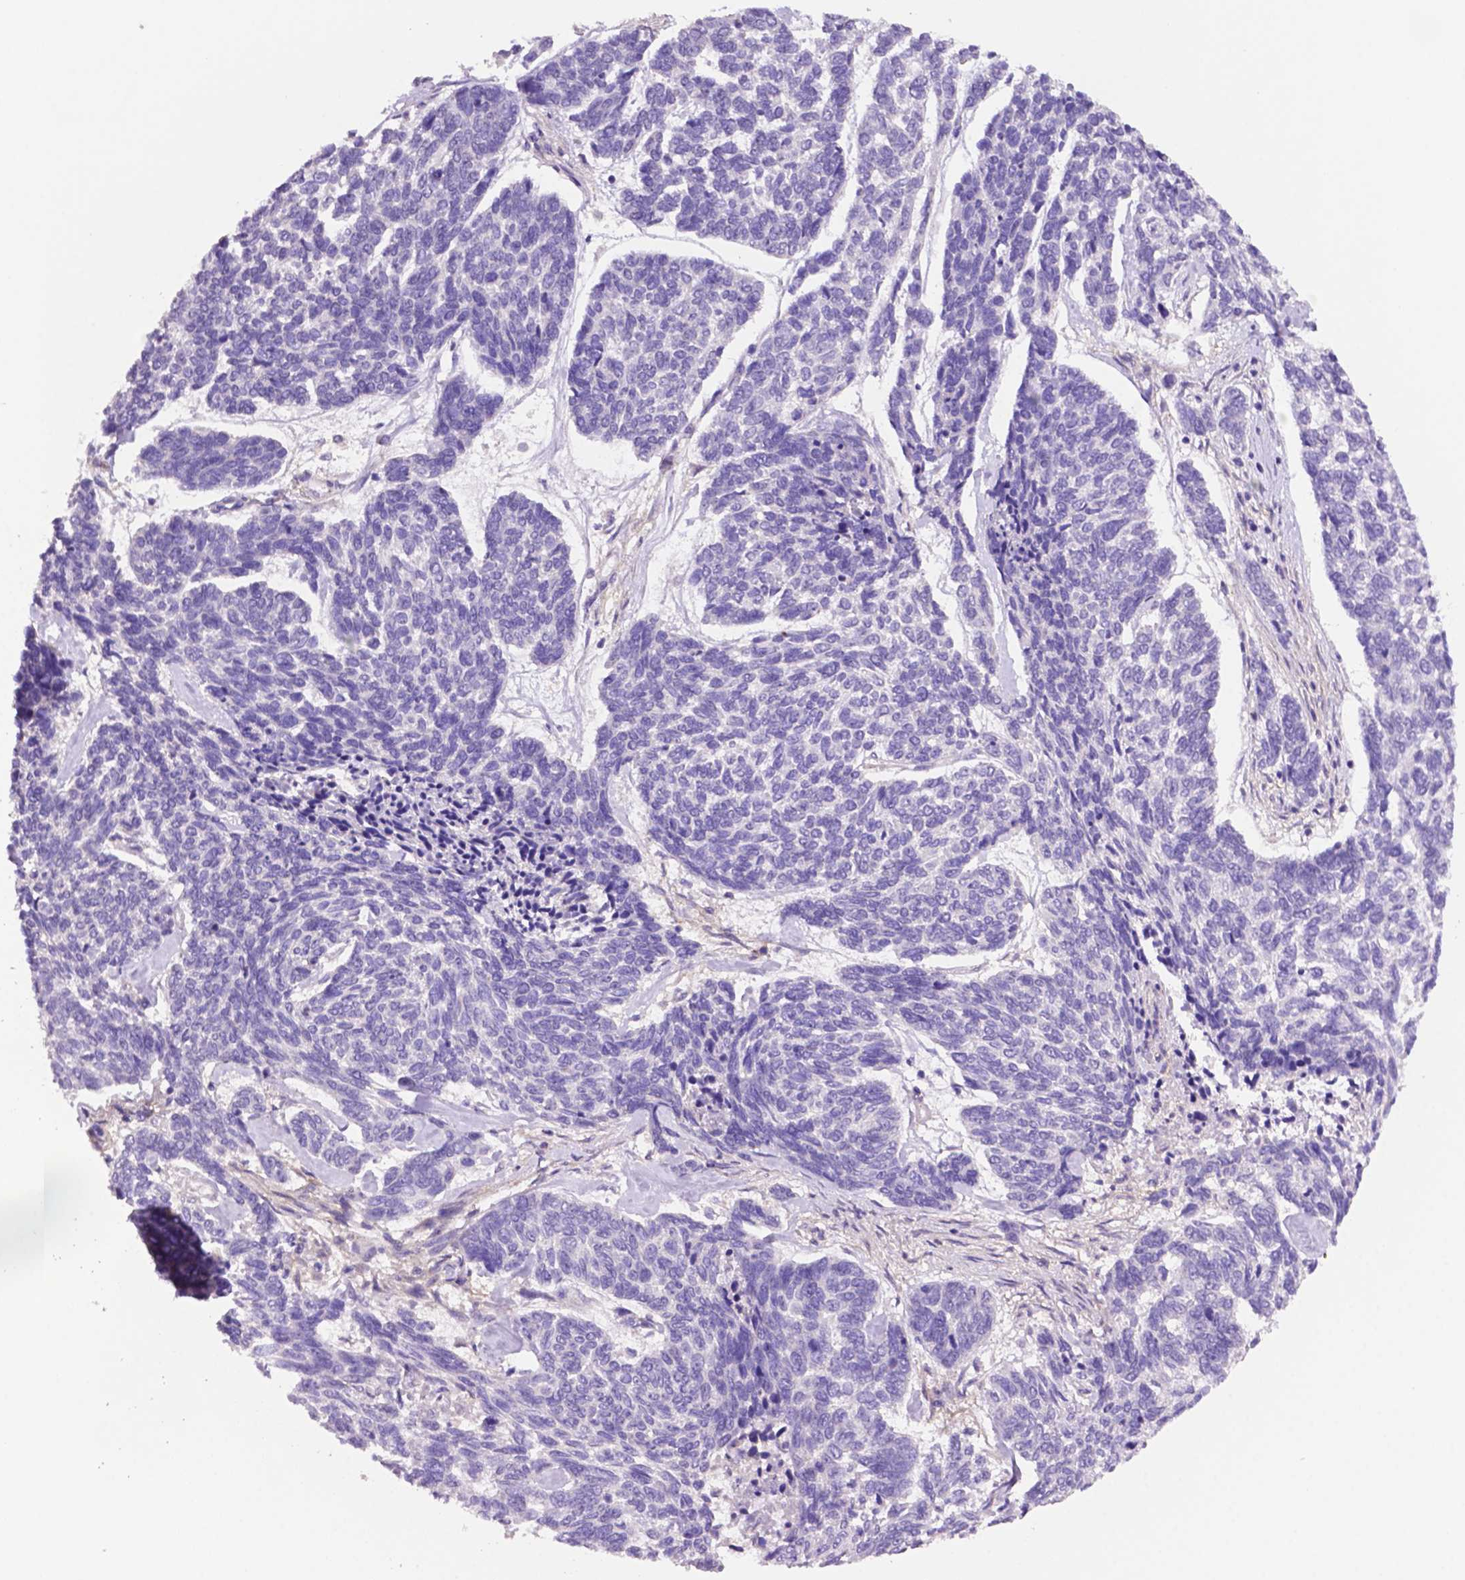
{"staining": {"intensity": "negative", "quantity": "none", "location": "none"}, "tissue": "skin cancer", "cell_type": "Tumor cells", "image_type": "cancer", "snomed": [{"axis": "morphology", "description": "Basal cell carcinoma"}, {"axis": "topography", "description": "Skin"}], "caption": "The image demonstrates no significant staining in tumor cells of basal cell carcinoma (skin). (Immunohistochemistry, brightfield microscopy, high magnification).", "gene": "PRPS2", "patient": {"sex": "female", "age": 65}}